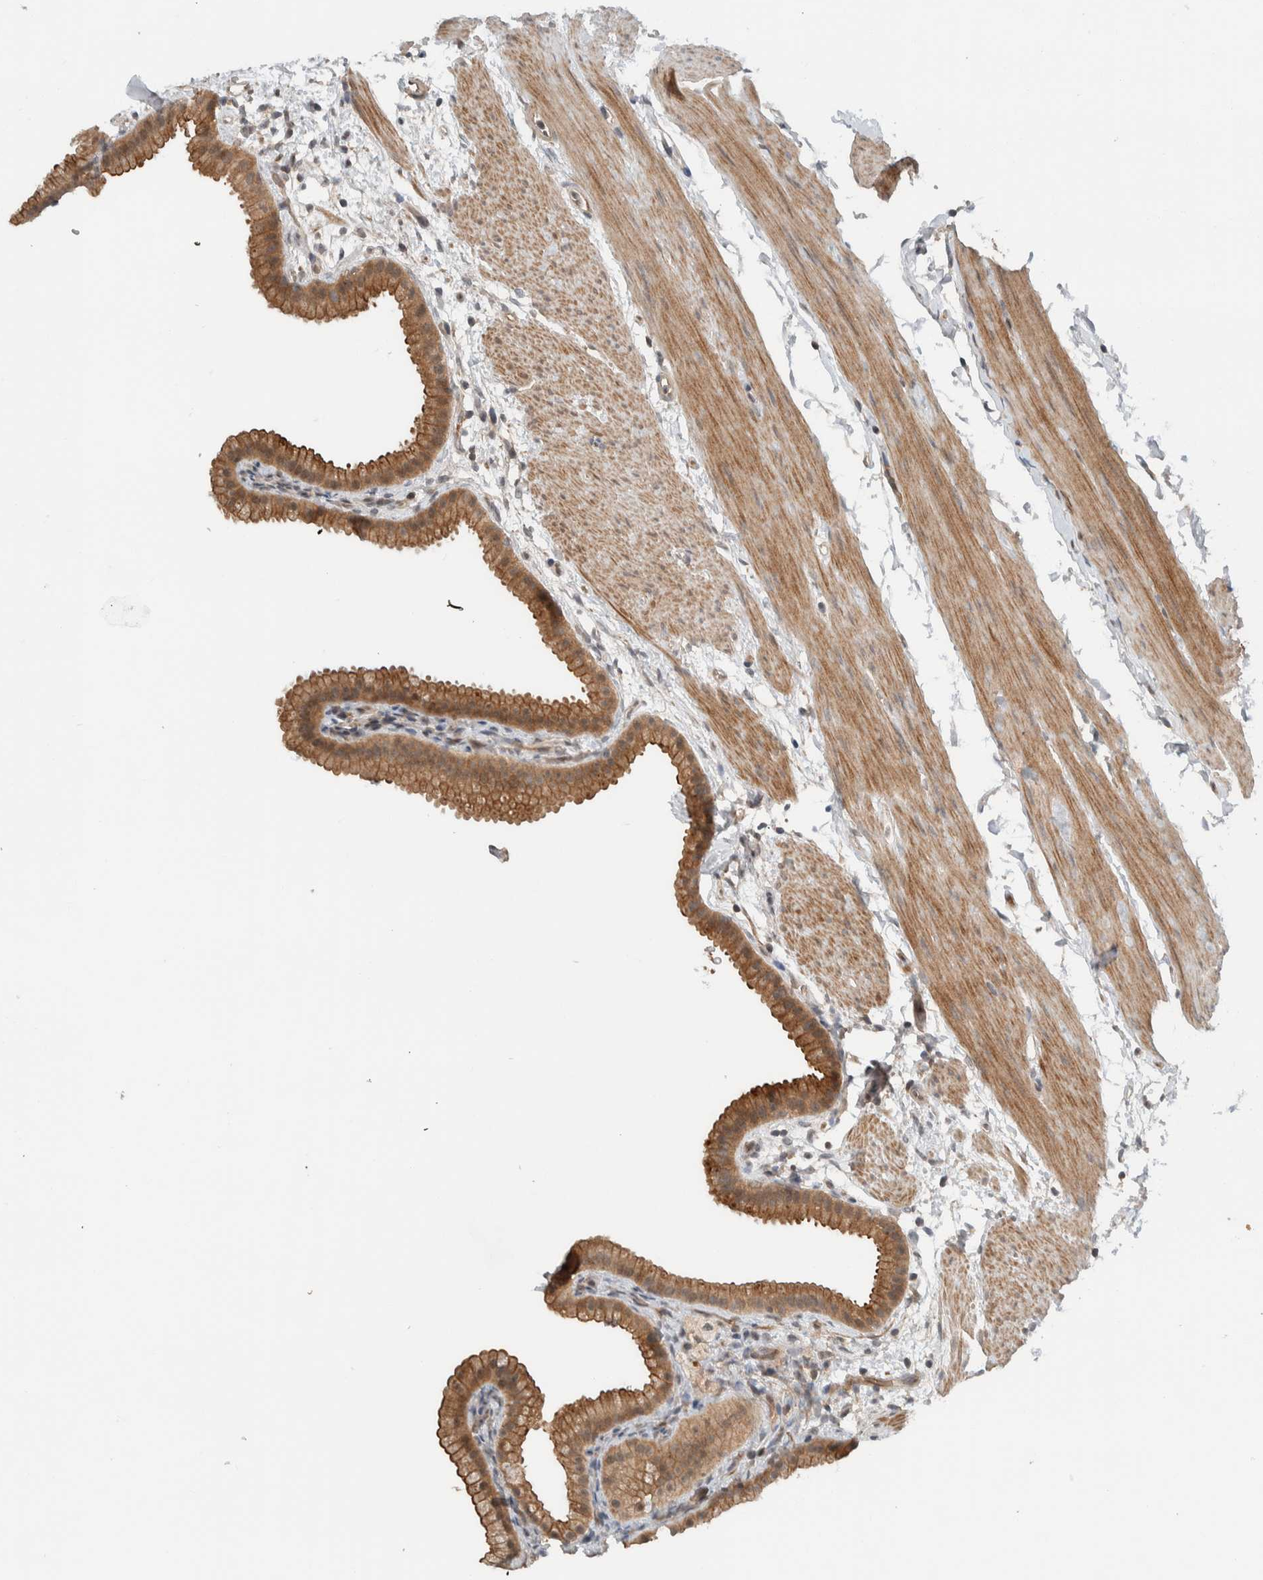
{"staining": {"intensity": "moderate", "quantity": ">75%", "location": "cytoplasmic/membranous"}, "tissue": "gallbladder", "cell_type": "Glandular cells", "image_type": "normal", "snomed": [{"axis": "morphology", "description": "Normal tissue, NOS"}, {"axis": "topography", "description": "Gallbladder"}], "caption": "This image shows immunohistochemistry (IHC) staining of unremarkable human gallbladder, with medium moderate cytoplasmic/membranous expression in approximately >75% of glandular cells.", "gene": "ARMC7", "patient": {"sex": "female", "age": 64}}